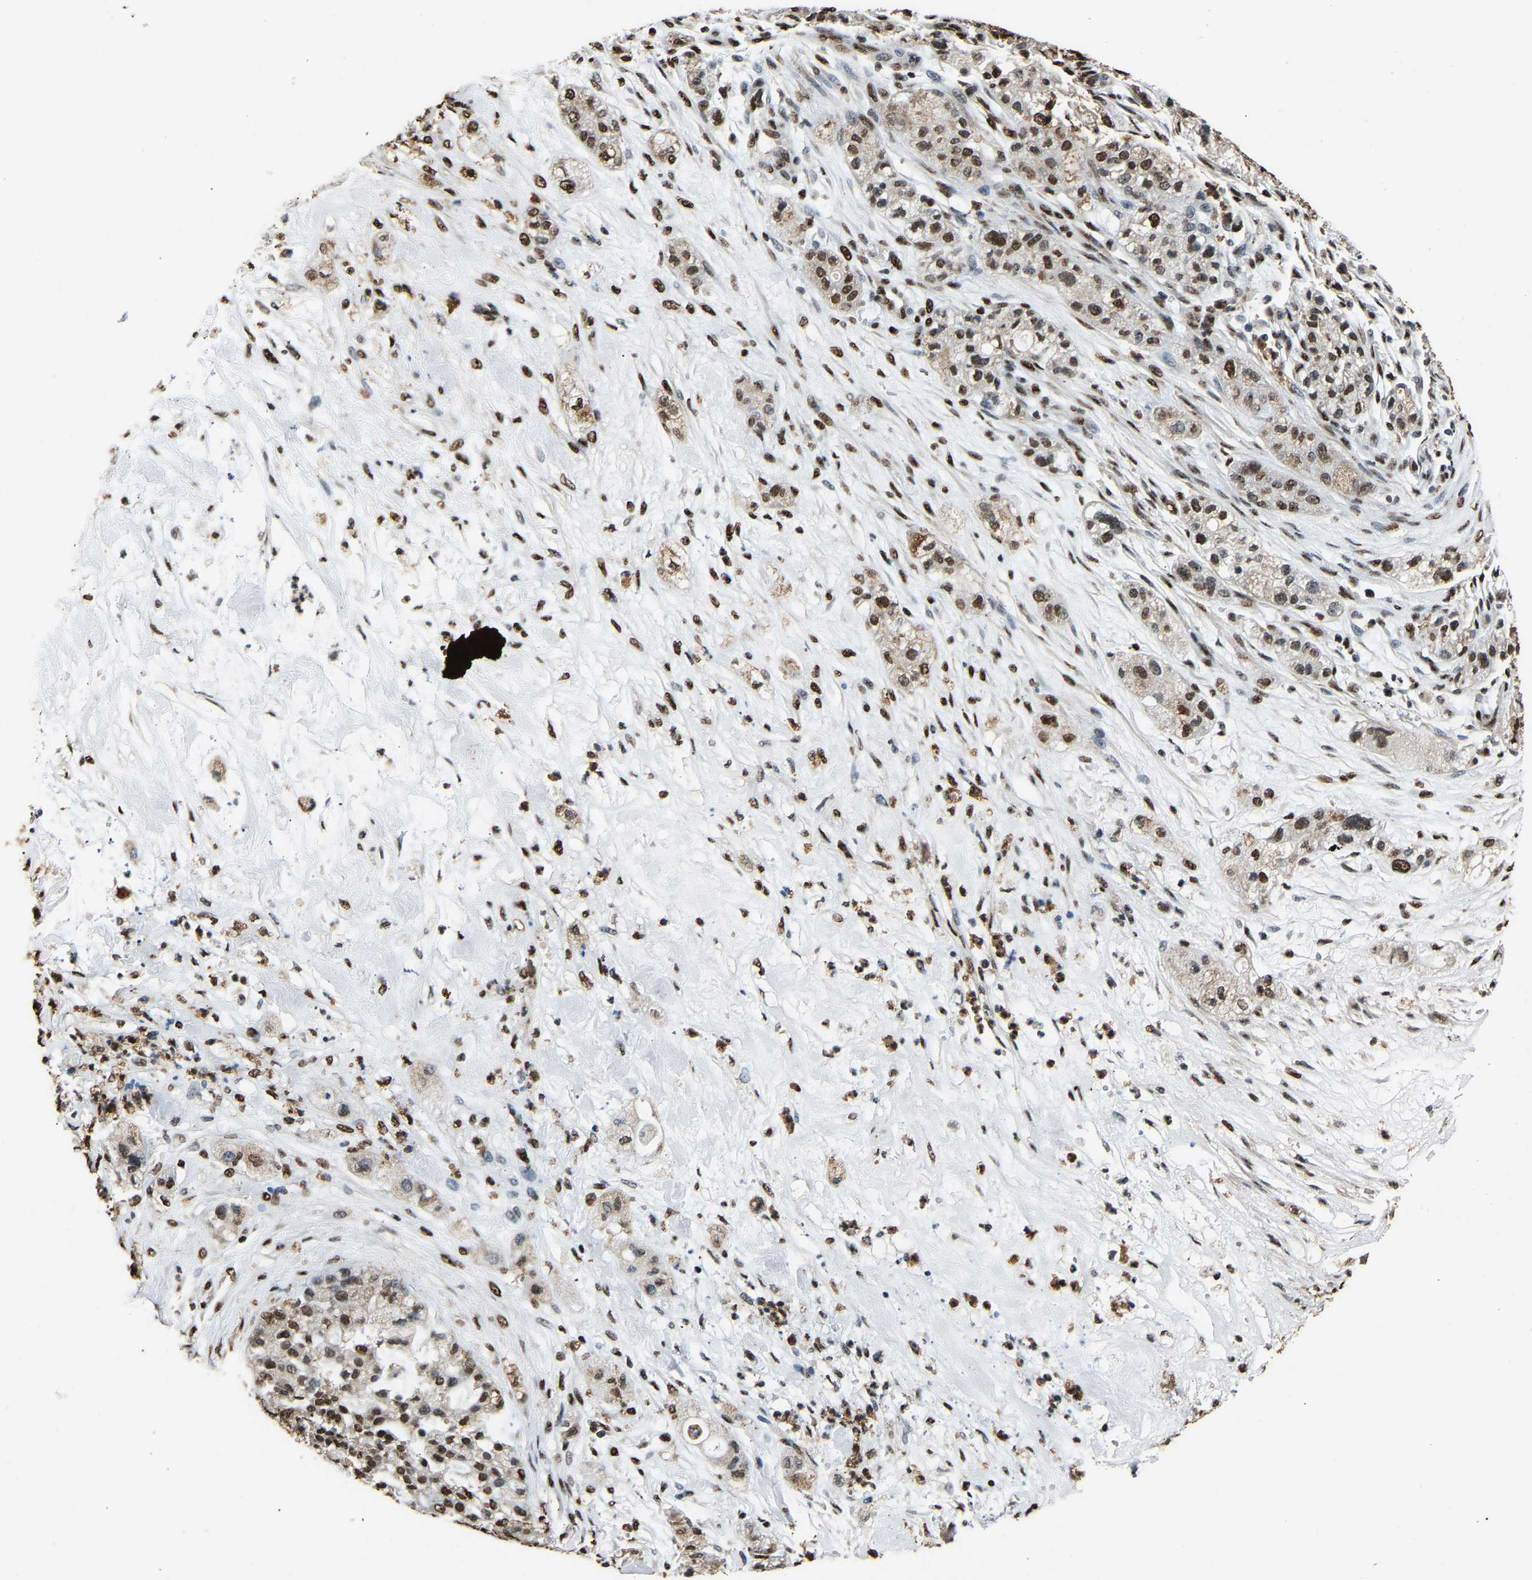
{"staining": {"intensity": "moderate", "quantity": ">75%", "location": "nuclear"}, "tissue": "pancreatic cancer", "cell_type": "Tumor cells", "image_type": "cancer", "snomed": [{"axis": "morphology", "description": "Adenocarcinoma, NOS"}, {"axis": "topography", "description": "Pancreas"}], "caption": "The photomicrograph demonstrates a brown stain indicating the presence of a protein in the nuclear of tumor cells in pancreatic adenocarcinoma. The protein of interest is shown in brown color, while the nuclei are stained blue.", "gene": "SAFB", "patient": {"sex": "female", "age": 78}}